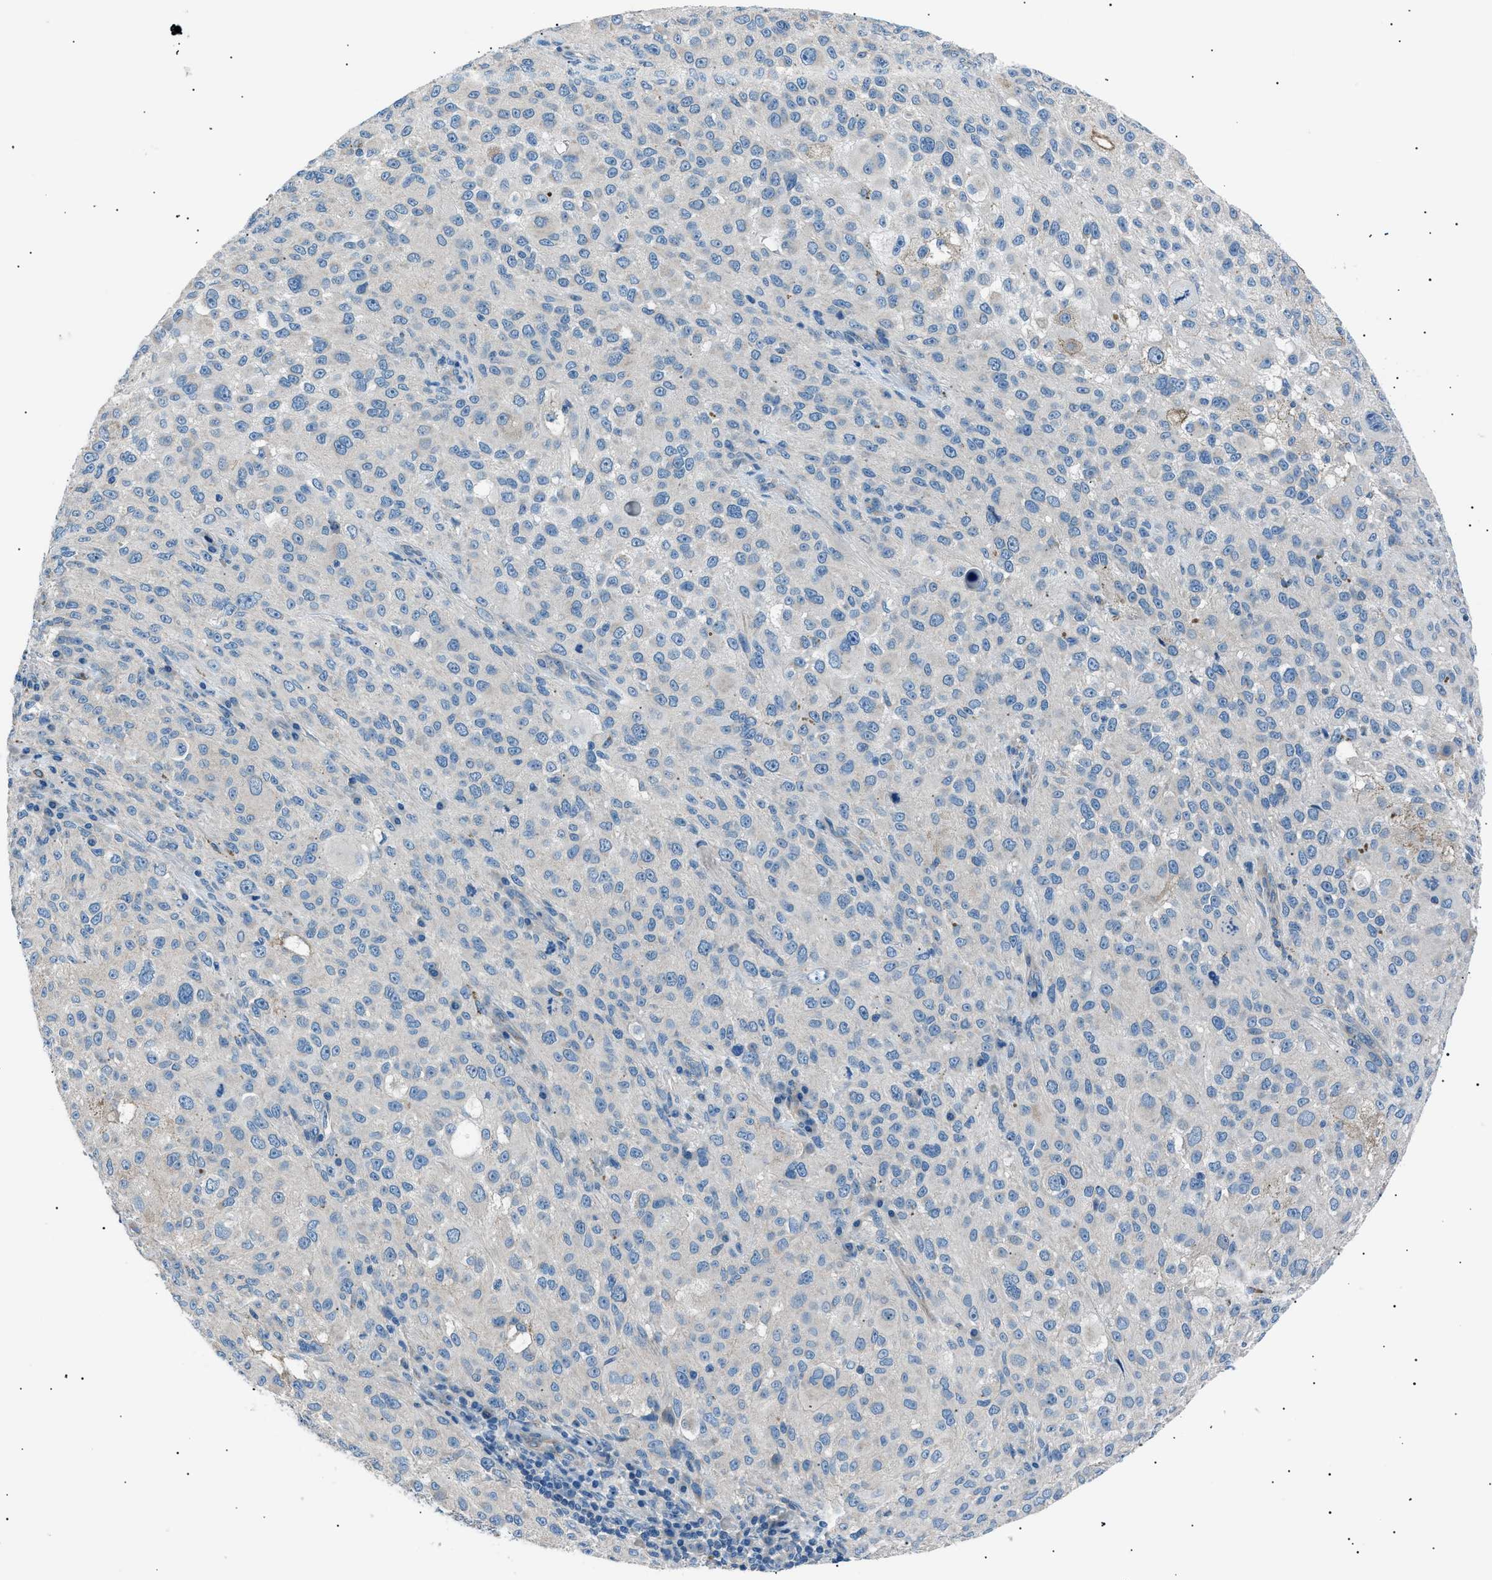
{"staining": {"intensity": "negative", "quantity": "none", "location": "none"}, "tissue": "melanoma", "cell_type": "Tumor cells", "image_type": "cancer", "snomed": [{"axis": "morphology", "description": "Necrosis, NOS"}, {"axis": "morphology", "description": "Malignant melanoma, NOS"}, {"axis": "topography", "description": "Skin"}], "caption": "Tumor cells are negative for brown protein staining in malignant melanoma.", "gene": "LRRC37B", "patient": {"sex": "female", "age": 87}}